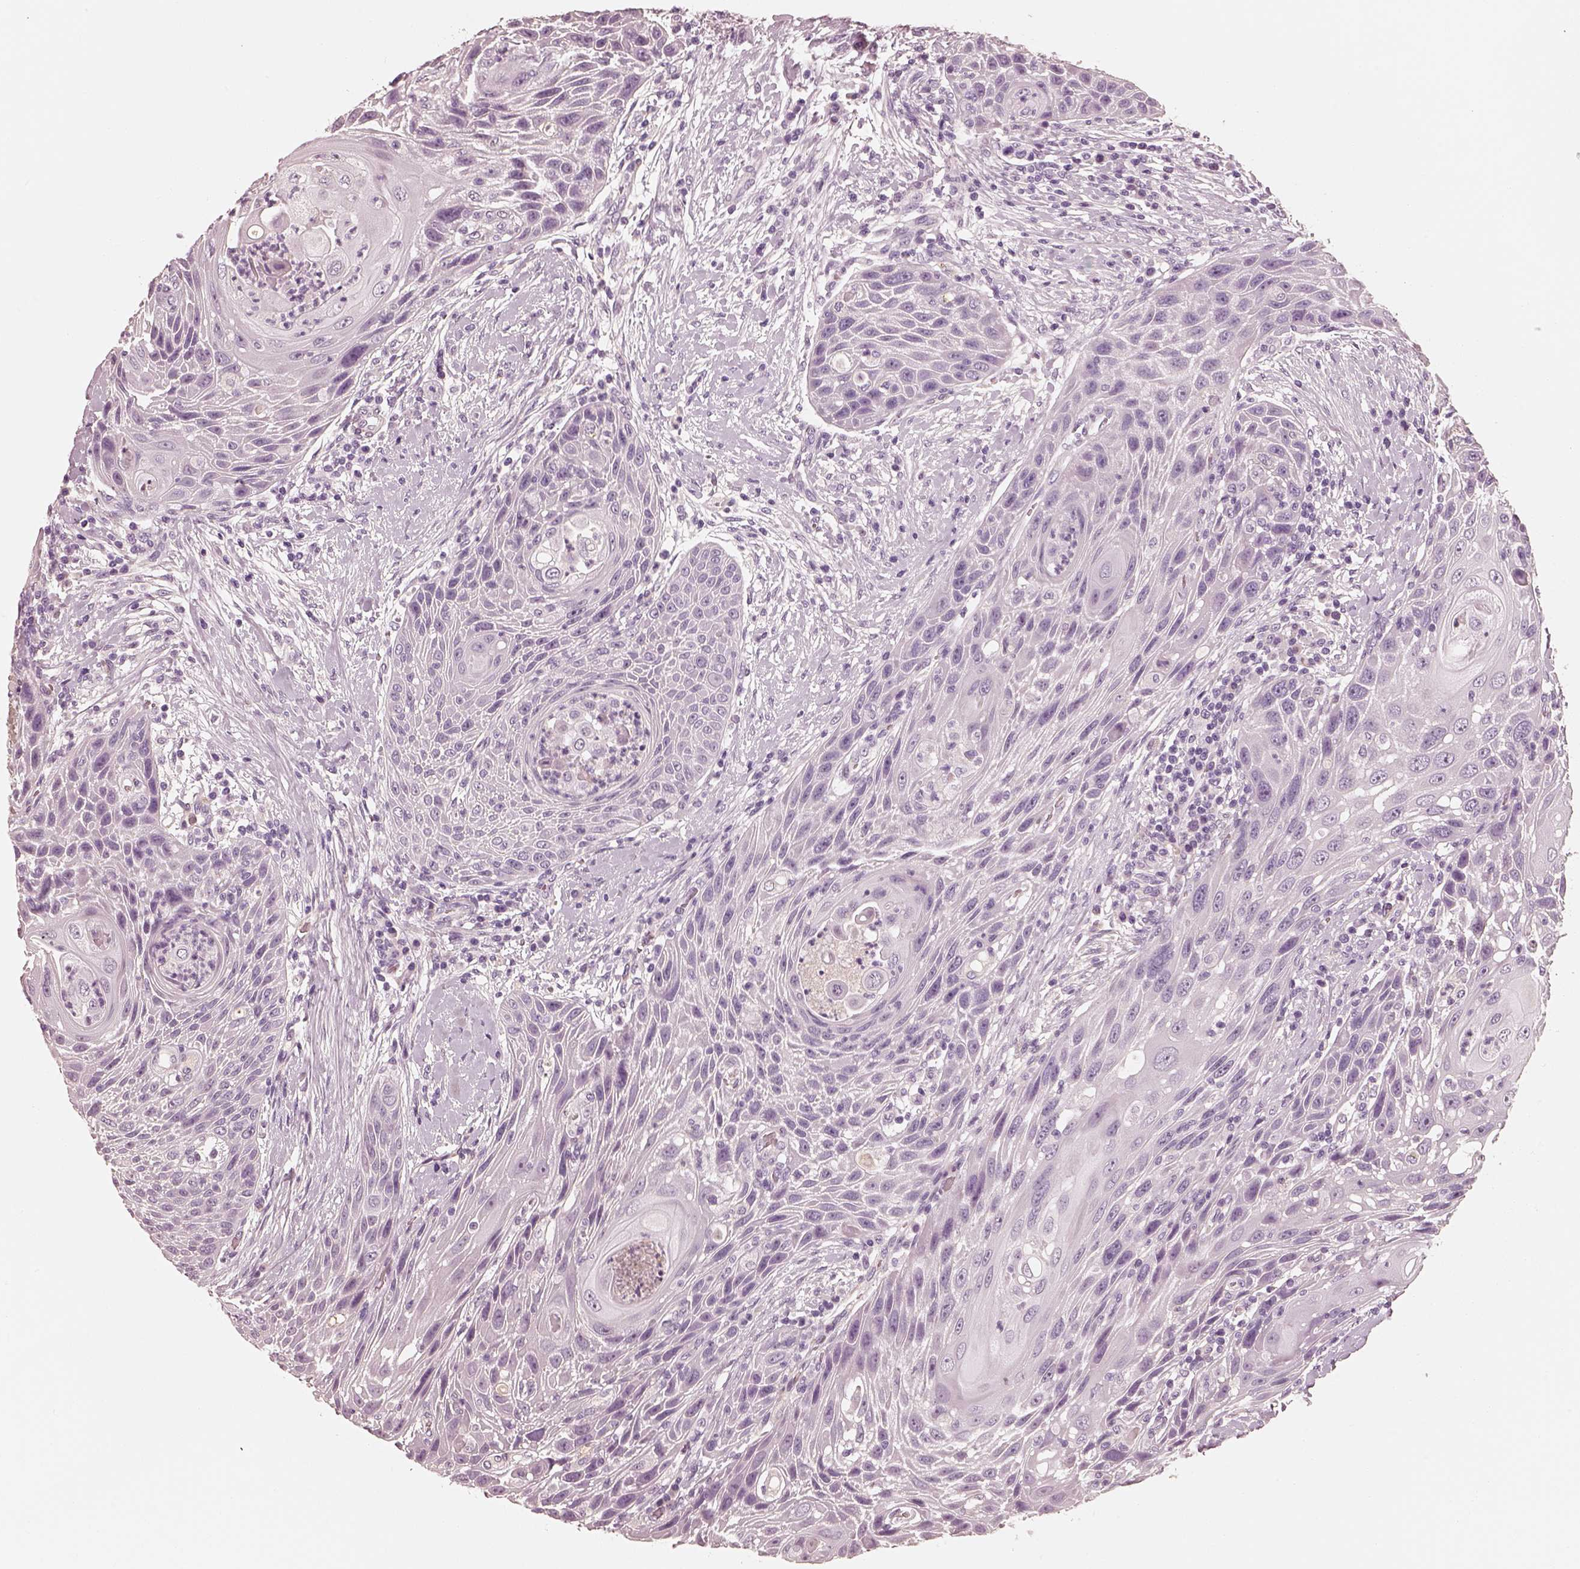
{"staining": {"intensity": "negative", "quantity": "none", "location": "none"}, "tissue": "head and neck cancer", "cell_type": "Tumor cells", "image_type": "cancer", "snomed": [{"axis": "morphology", "description": "Squamous cell carcinoma, NOS"}, {"axis": "topography", "description": "Head-Neck"}], "caption": "IHC image of neoplastic tissue: head and neck cancer (squamous cell carcinoma) stained with DAB (3,3'-diaminobenzidine) demonstrates no significant protein expression in tumor cells. The staining is performed using DAB brown chromogen with nuclei counter-stained in using hematoxylin.", "gene": "RS1", "patient": {"sex": "male", "age": 69}}